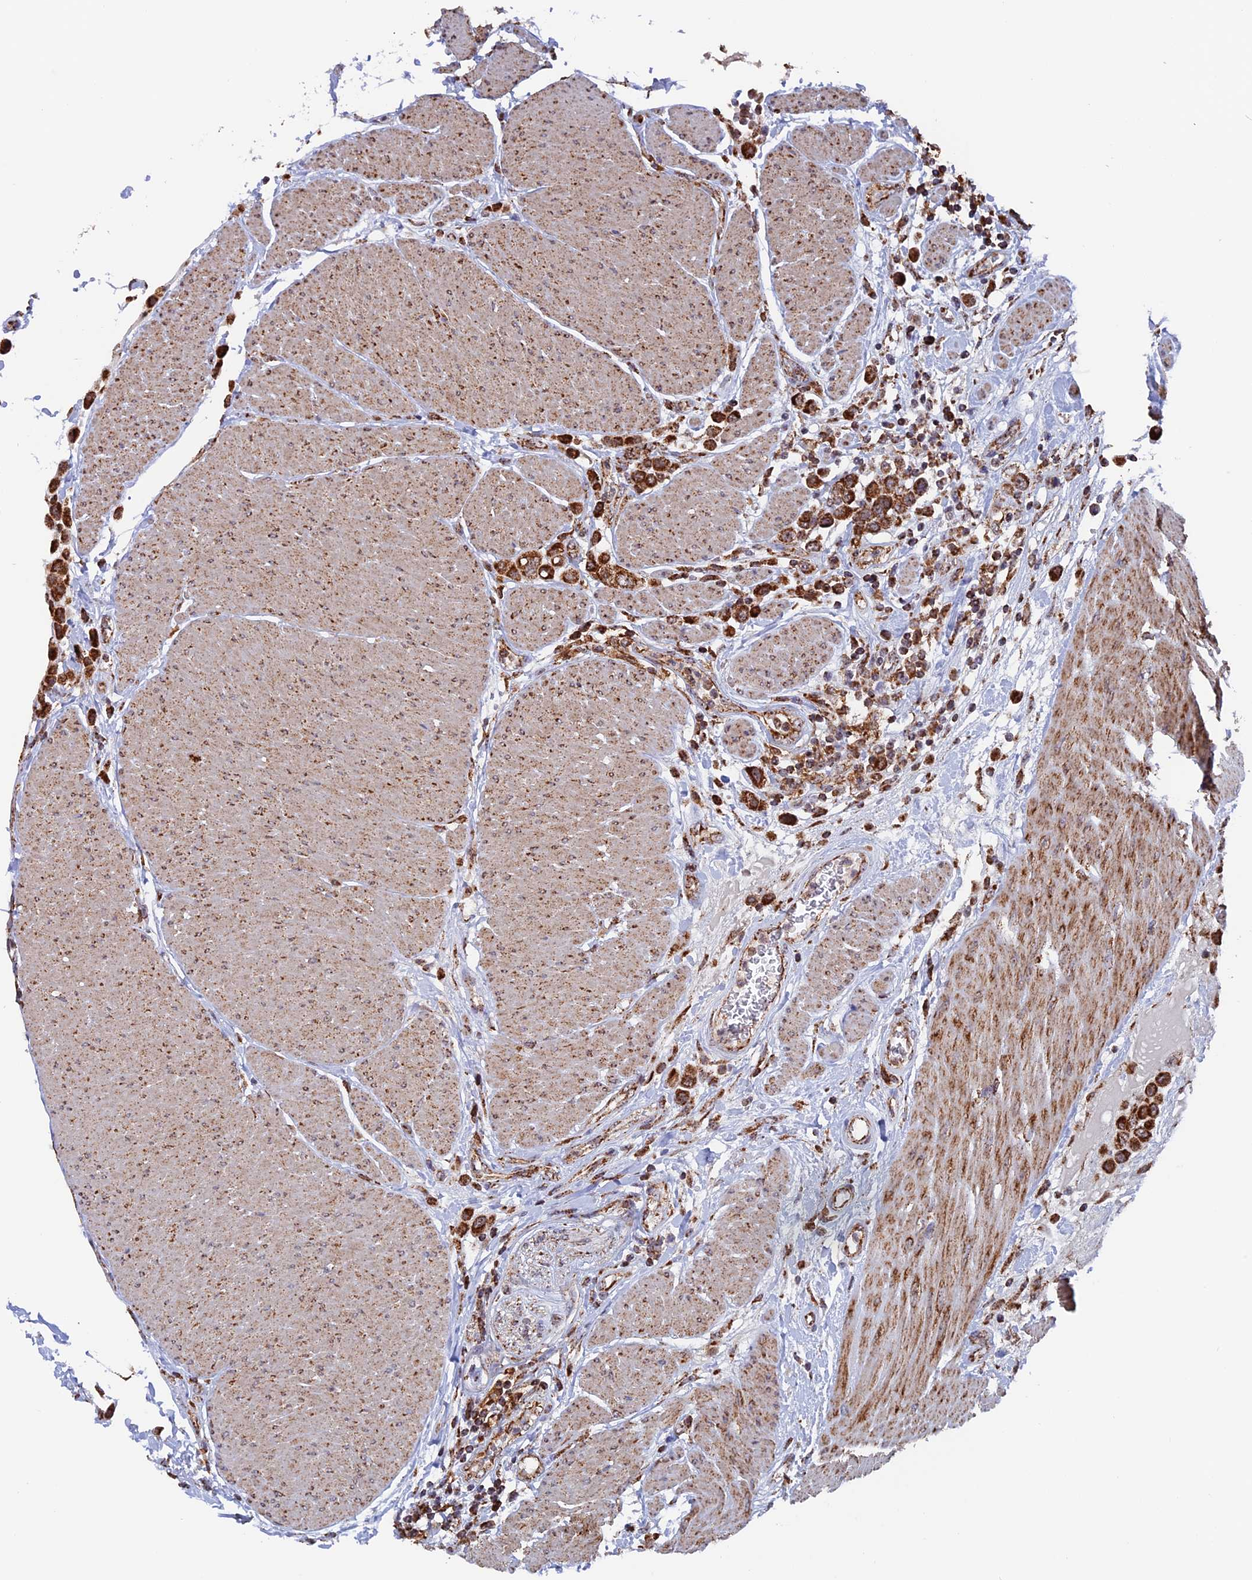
{"staining": {"intensity": "strong", "quantity": ">75%", "location": "cytoplasmic/membranous"}, "tissue": "urothelial cancer", "cell_type": "Tumor cells", "image_type": "cancer", "snomed": [{"axis": "morphology", "description": "Urothelial carcinoma, High grade"}, {"axis": "topography", "description": "Urinary bladder"}], "caption": "Brown immunohistochemical staining in human high-grade urothelial carcinoma displays strong cytoplasmic/membranous positivity in about >75% of tumor cells.", "gene": "DTYMK", "patient": {"sex": "male", "age": 50}}